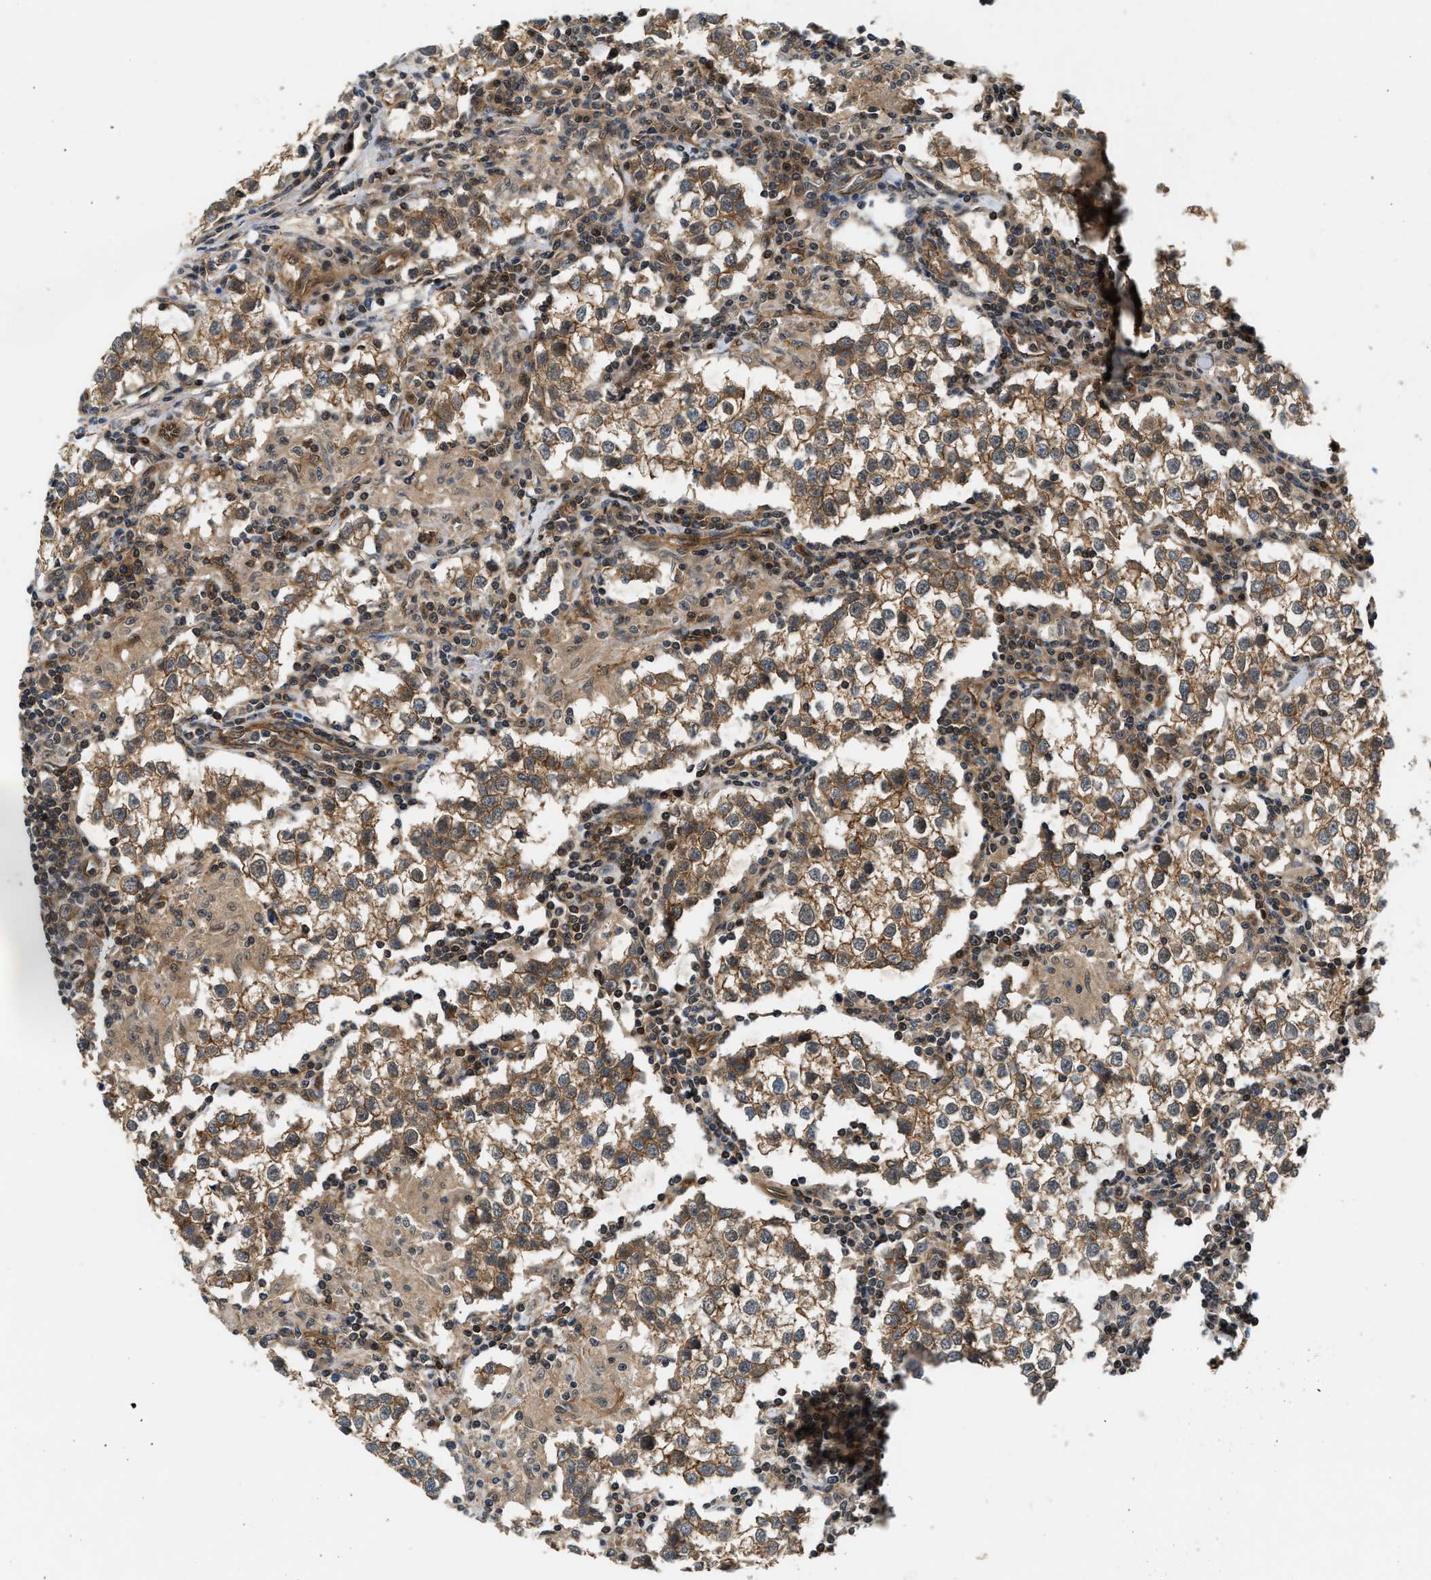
{"staining": {"intensity": "moderate", "quantity": ">75%", "location": "cytoplasmic/membranous"}, "tissue": "testis cancer", "cell_type": "Tumor cells", "image_type": "cancer", "snomed": [{"axis": "morphology", "description": "Seminoma, NOS"}, {"axis": "morphology", "description": "Carcinoma, Embryonal, NOS"}, {"axis": "topography", "description": "Testis"}], "caption": "Moderate cytoplasmic/membranous protein positivity is appreciated in about >75% of tumor cells in testis embryonal carcinoma.", "gene": "COPS2", "patient": {"sex": "male", "age": 36}}